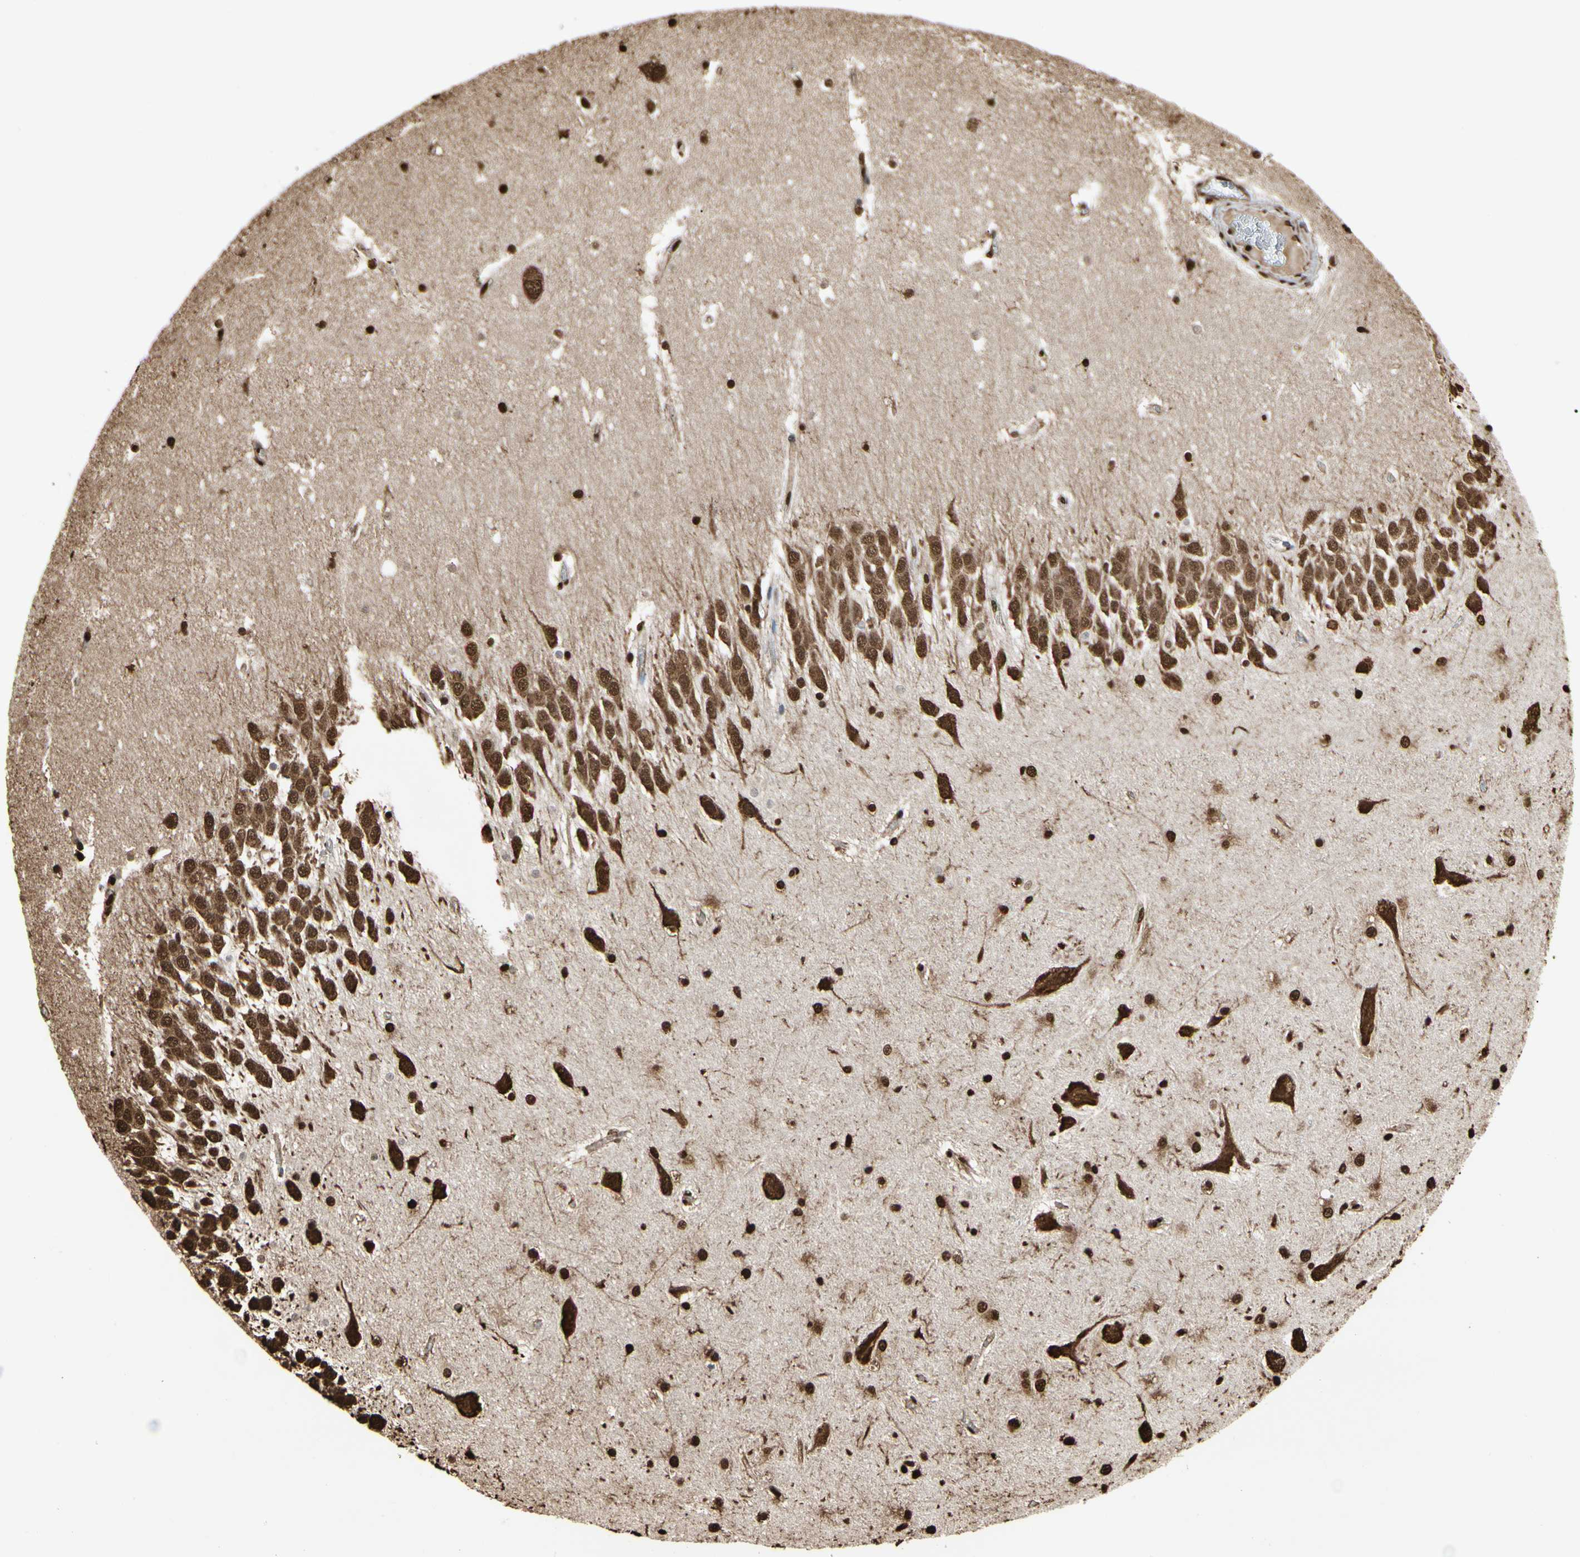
{"staining": {"intensity": "strong", "quantity": ">75%", "location": "cytoplasmic/membranous,nuclear"}, "tissue": "hippocampus", "cell_type": "Glial cells", "image_type": "normal", "snomed": [{"axis": "morphology", "description": "Normal tissue, NOS"}, {"axis": "topography", "description": "Hippocampus"}], "caption": "Glial cells demonstrate high levels of strong cytoplasmic/membranous,nuclear staining in approximately >75% of cells in unremarkable human hippocampus. Using DAB (brown) and hematoxylin (blue) stains, captured at high magnification using brightfield microscopy.", "gene": "HNRNPK", "patient": {"sex": "male", "age": 45}}